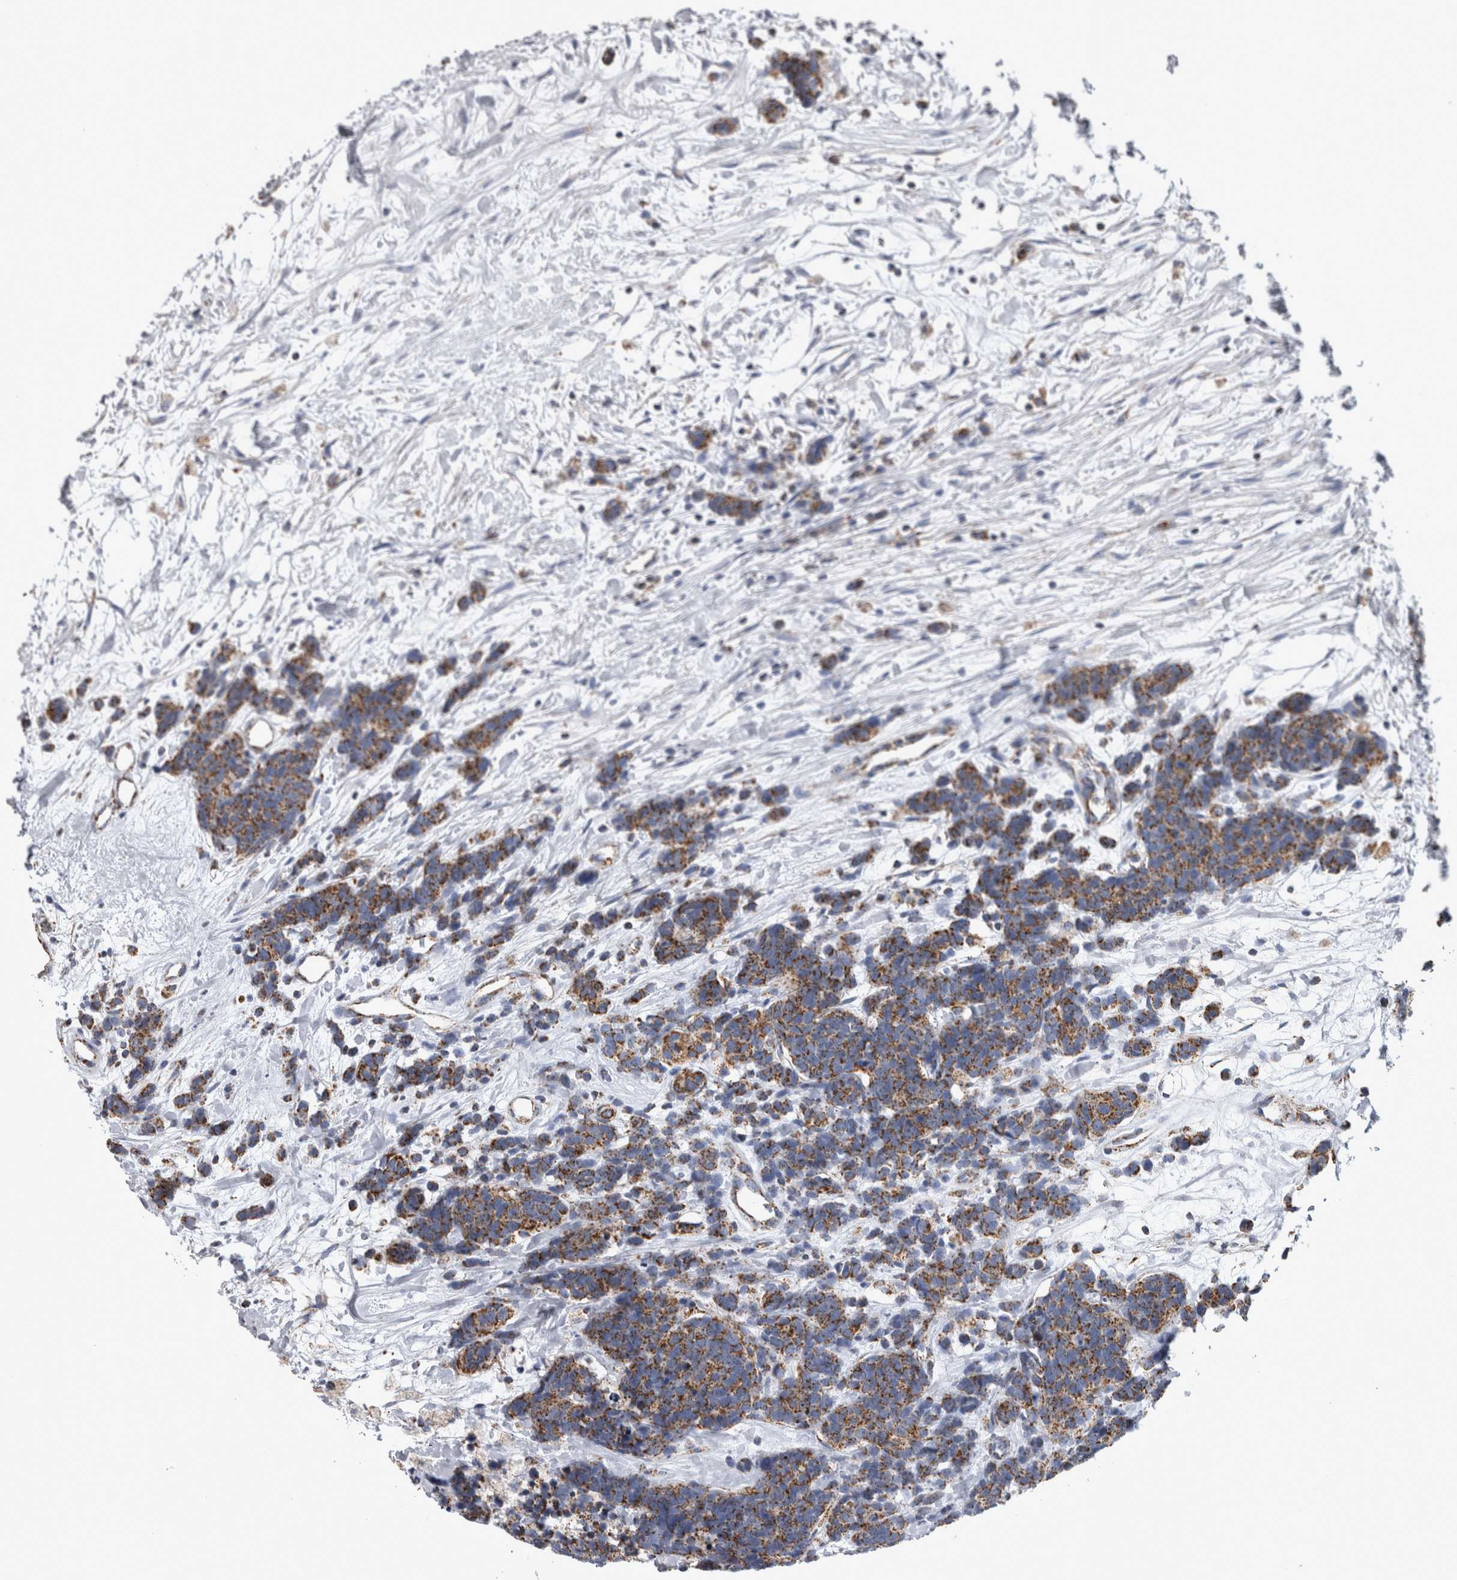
{"staining": {"intensity": "strong", "quantity": ">75%", "location": "cytoplasmic/membranous"}, "tissue": "carcinoid", "cell_type": "Tumor cells", "image_type": "cancer", "snomed": [{"axis": "morphology", "description": "Carcinoma, NOS"}, {"axis": "morphology", "description": "Carcinoid, malignant, NOS"}, {"axis": "topography", "description": "Urinary bladder"}], "caption": "Protein staining of carcinoma tissue shows strong cytoplasmic/membranous expression in approximately >75% of tumor cells. The staining is performed using DAB brown chromogen to label protein expression. The nuclei are counter-stained blue using hematoxylin.", "gene": "MDH2", "patient": {"sex": "male", "age": 57}}